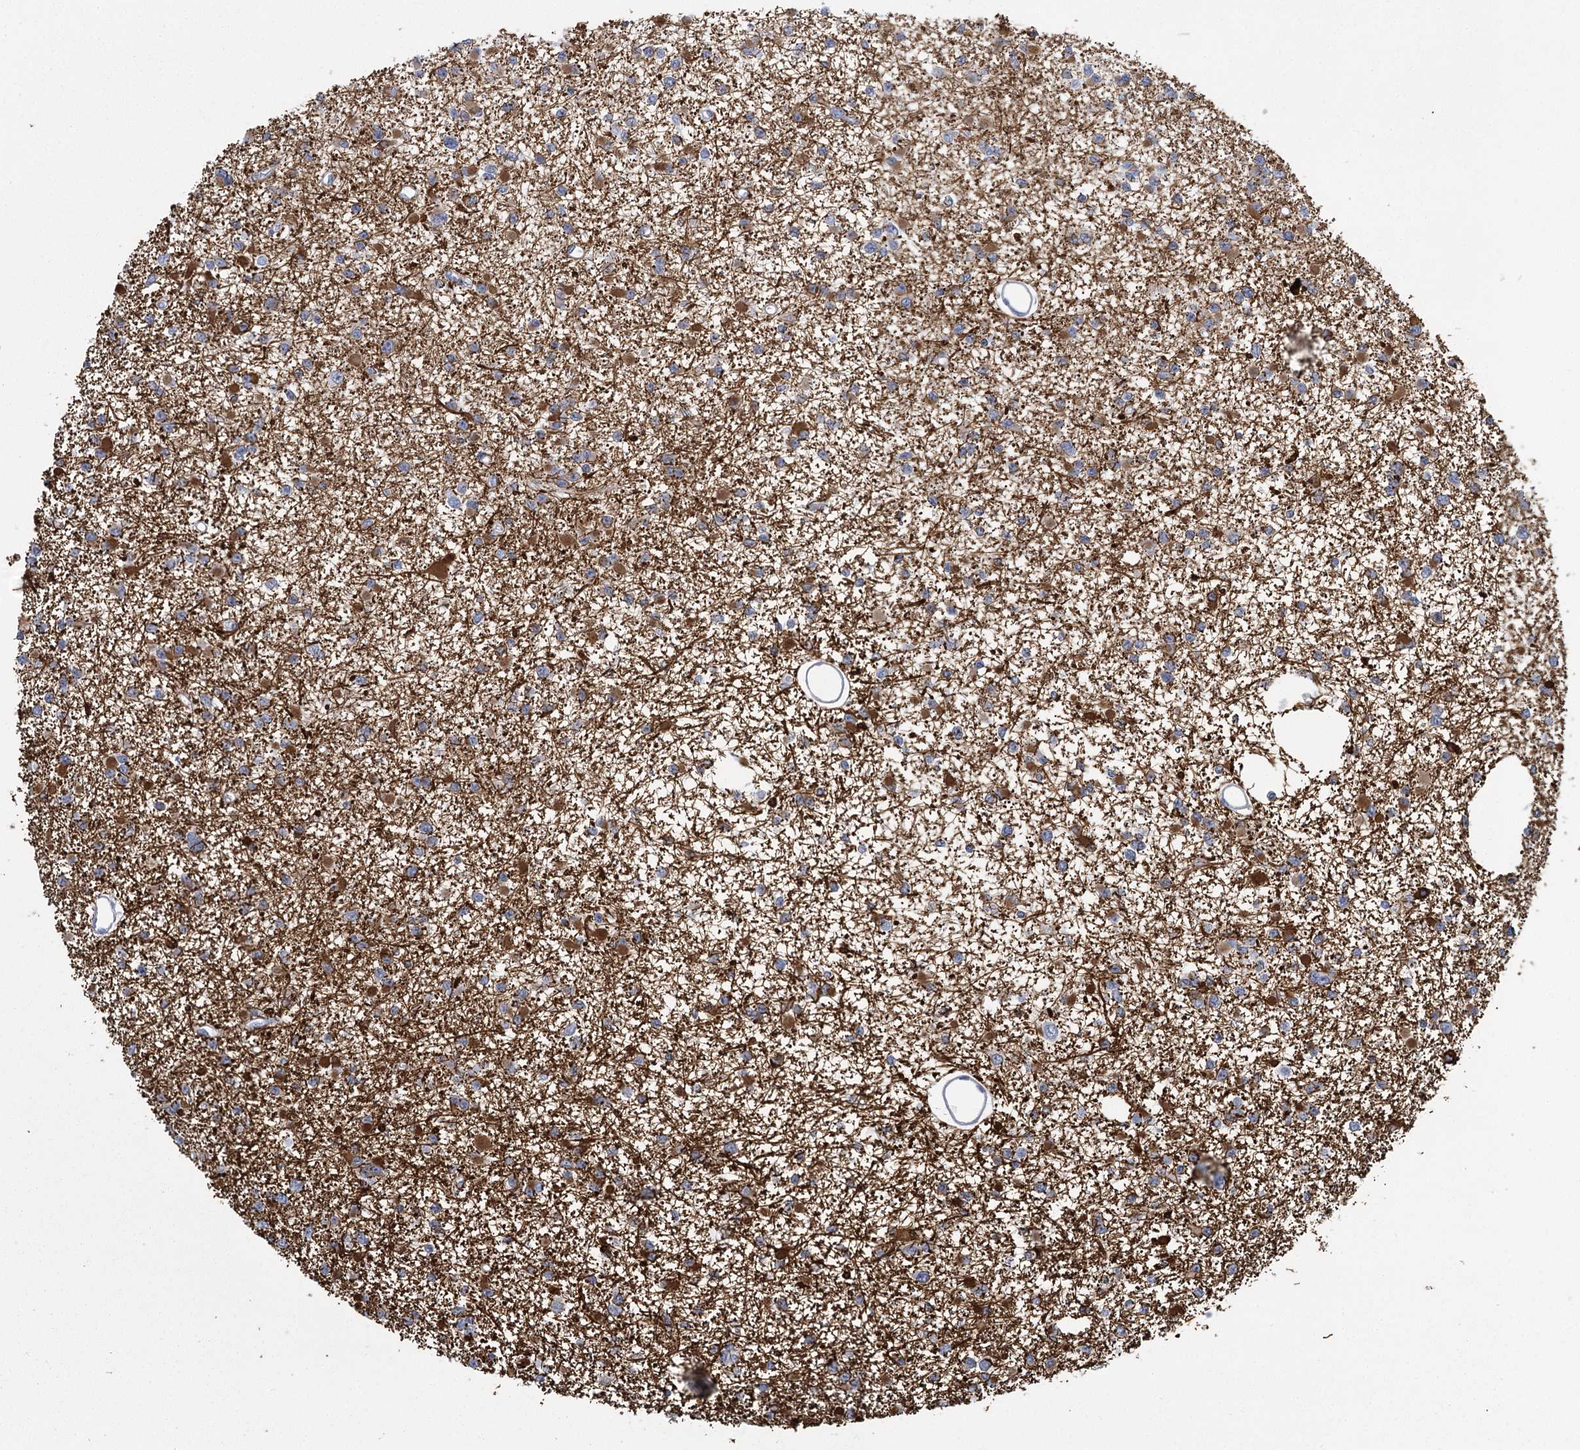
{"staining": {"intensity": "moderate", "quantity": ">75%", "location": "cytoplasmic/membranous"}, "tissue": "glioma", "cell_type": "Tumor cells", "image_type": "cancer", "snomed": [{"axis": "morphology", "description": "Glioma, malignant, Low grade"}, {"axis": "topography", "description": "Brain"}], "caption": "A medium amount of moderate cytoplasmic/membranous expression is identified in approximately >75% of tumor cells in glioma tissue.", "gene": "FAM76B", "patient": {"sex": "female", "age": 22}}